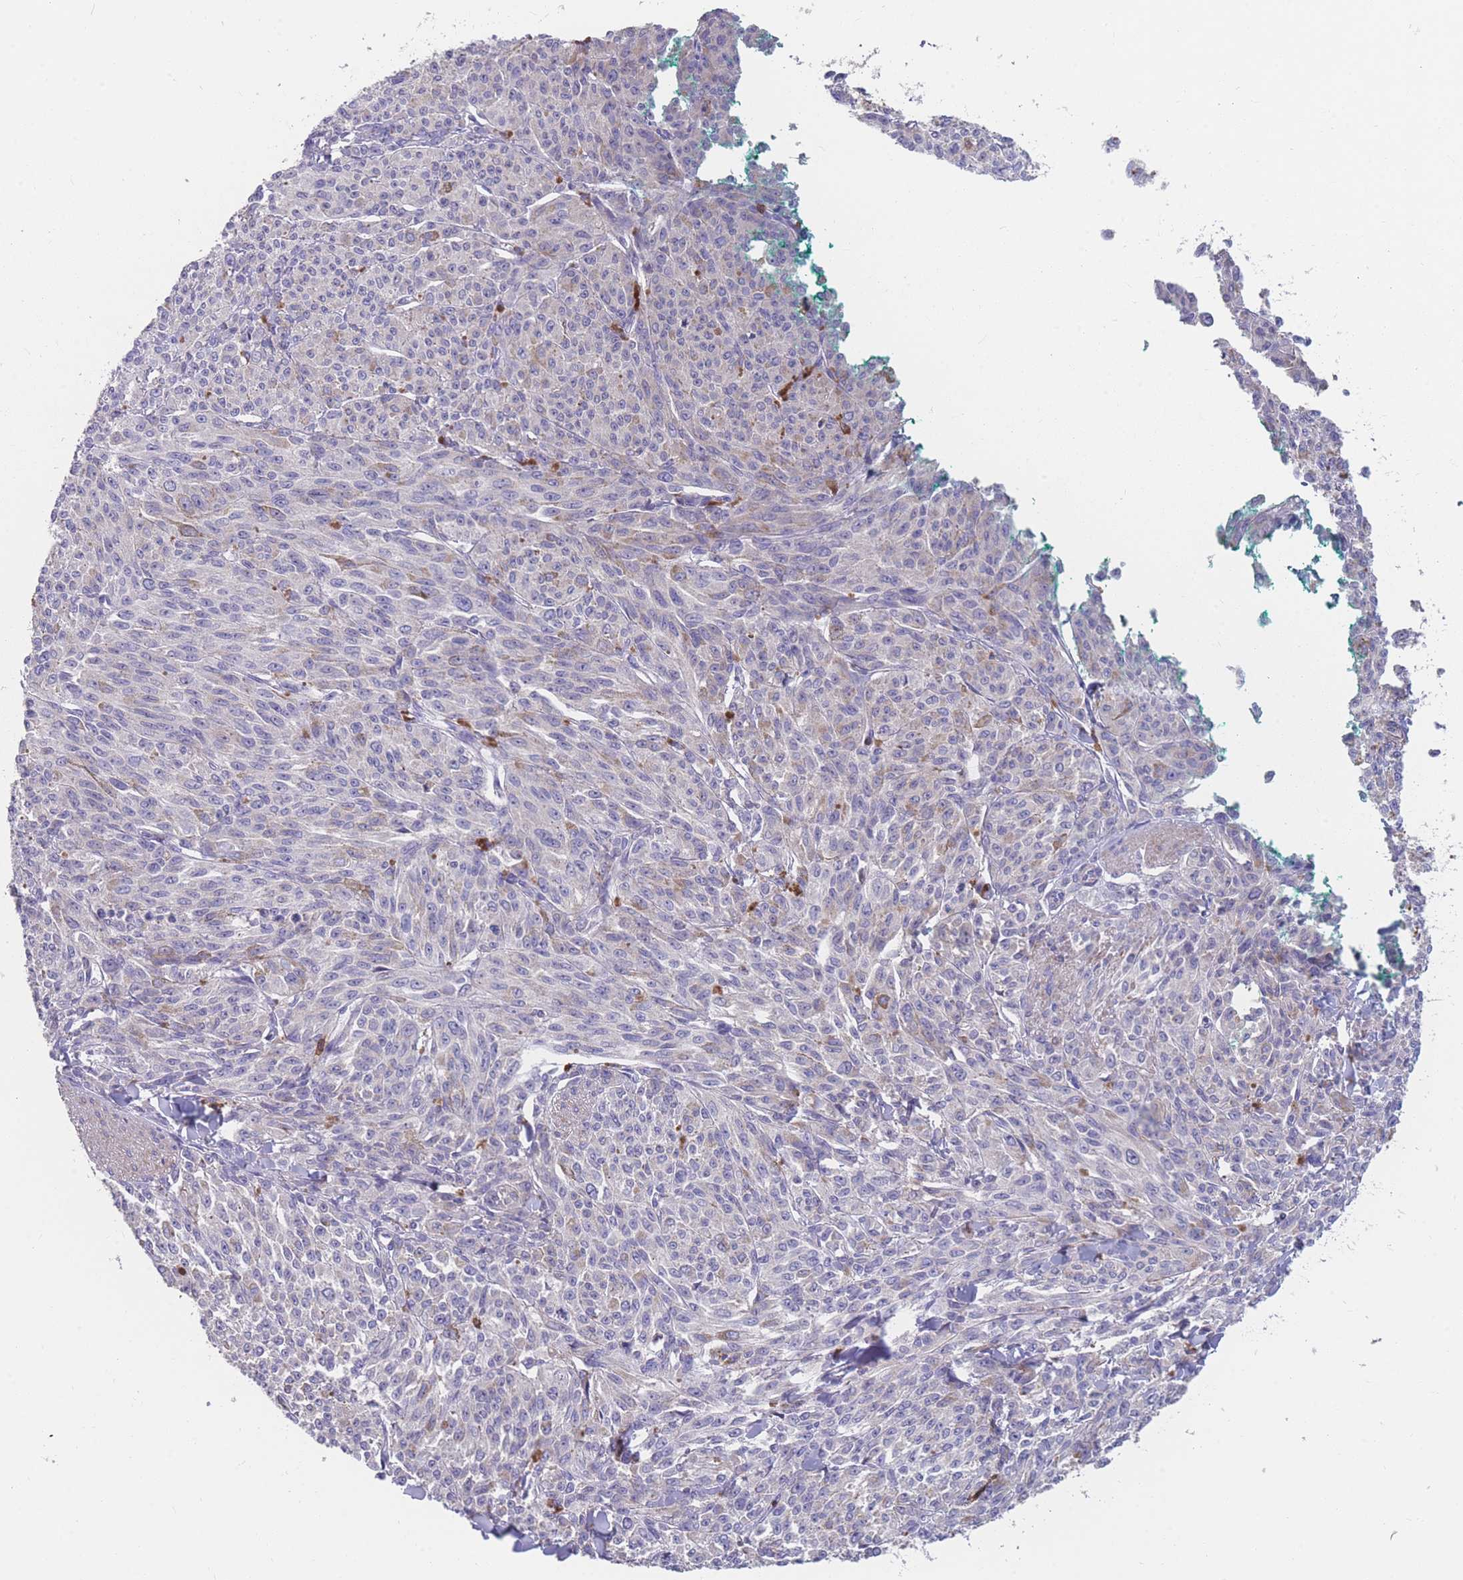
{"staining": {"intensity": "negative", "quantity": "none", "location": "none"}, "tissue": "melanoma", "cell_type": "Tumor cells", "image_type": "cancer", "snomed": [{"axis": "morphology", "description": "Malignant melanoma, NOS"}, {"axis": "topography", "description": "Skin"}], "caption": "High power microscopy photomicrograph of an immunohistochemistry (IHC) micrograph of malignant melanoma, revealing no significant positivity in tumor cells.", "gene": "CD33", "patient": {"sex": "female", "age": 52}}